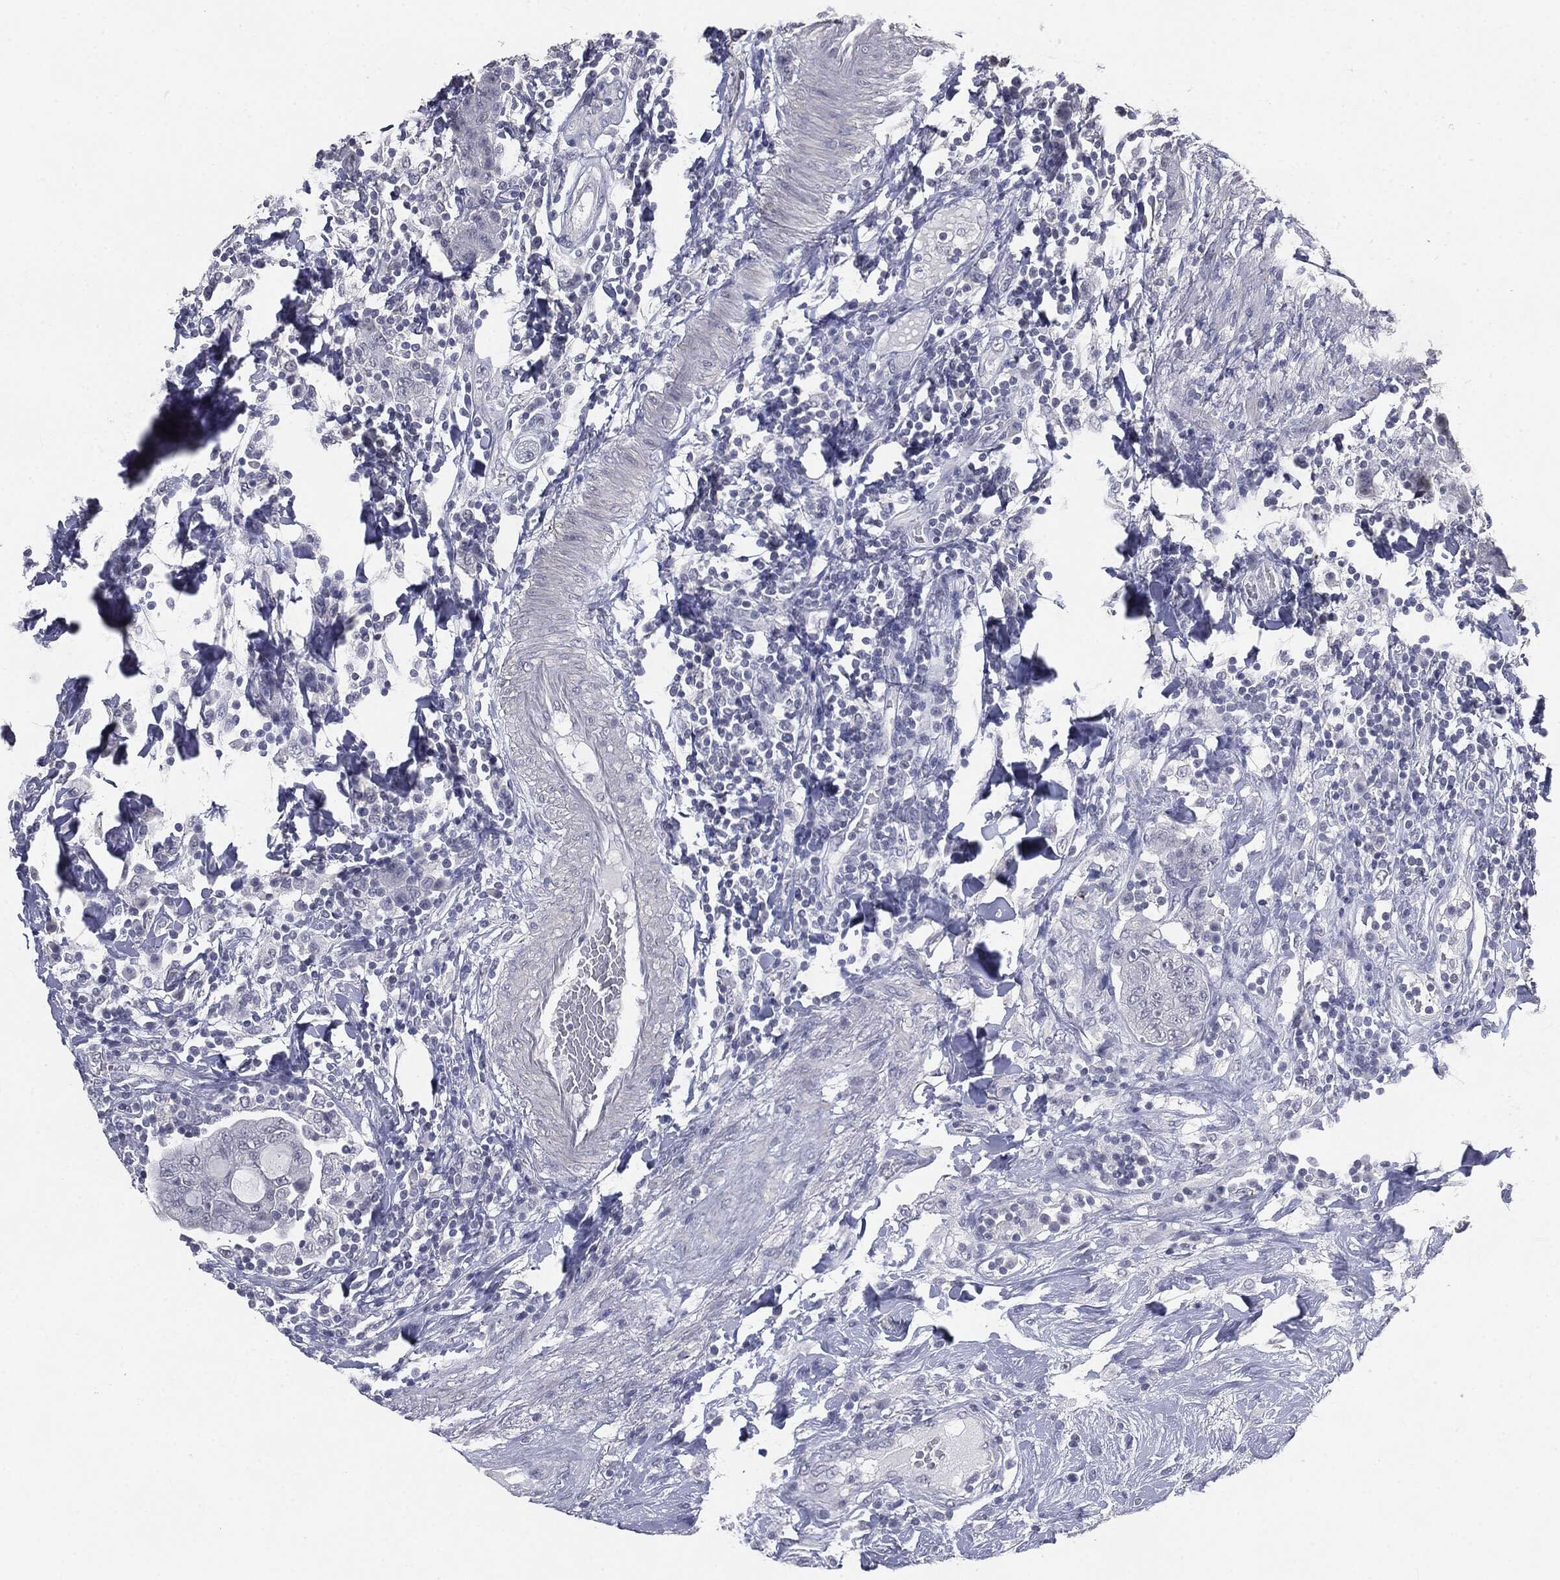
{"staining": {"intensity": "negative", "quantity": "none", "location": "none"}, "tissue": "colorectal cancer", "cell_type": "Tumor cells", "image_type": "cancer", "snomed": [{"axis": "morphology", "description": "Adenocarcinoma, NOS"}, {"axis": "topography", "description": "Colon"}], "caption": "Immunohistochemical staining of human colorectal cancer (adenocarcinoma) displays no significant staining in tumor cells.", "gene": "SLC2A2", "patient": {"sex": "female", "age": 48}}